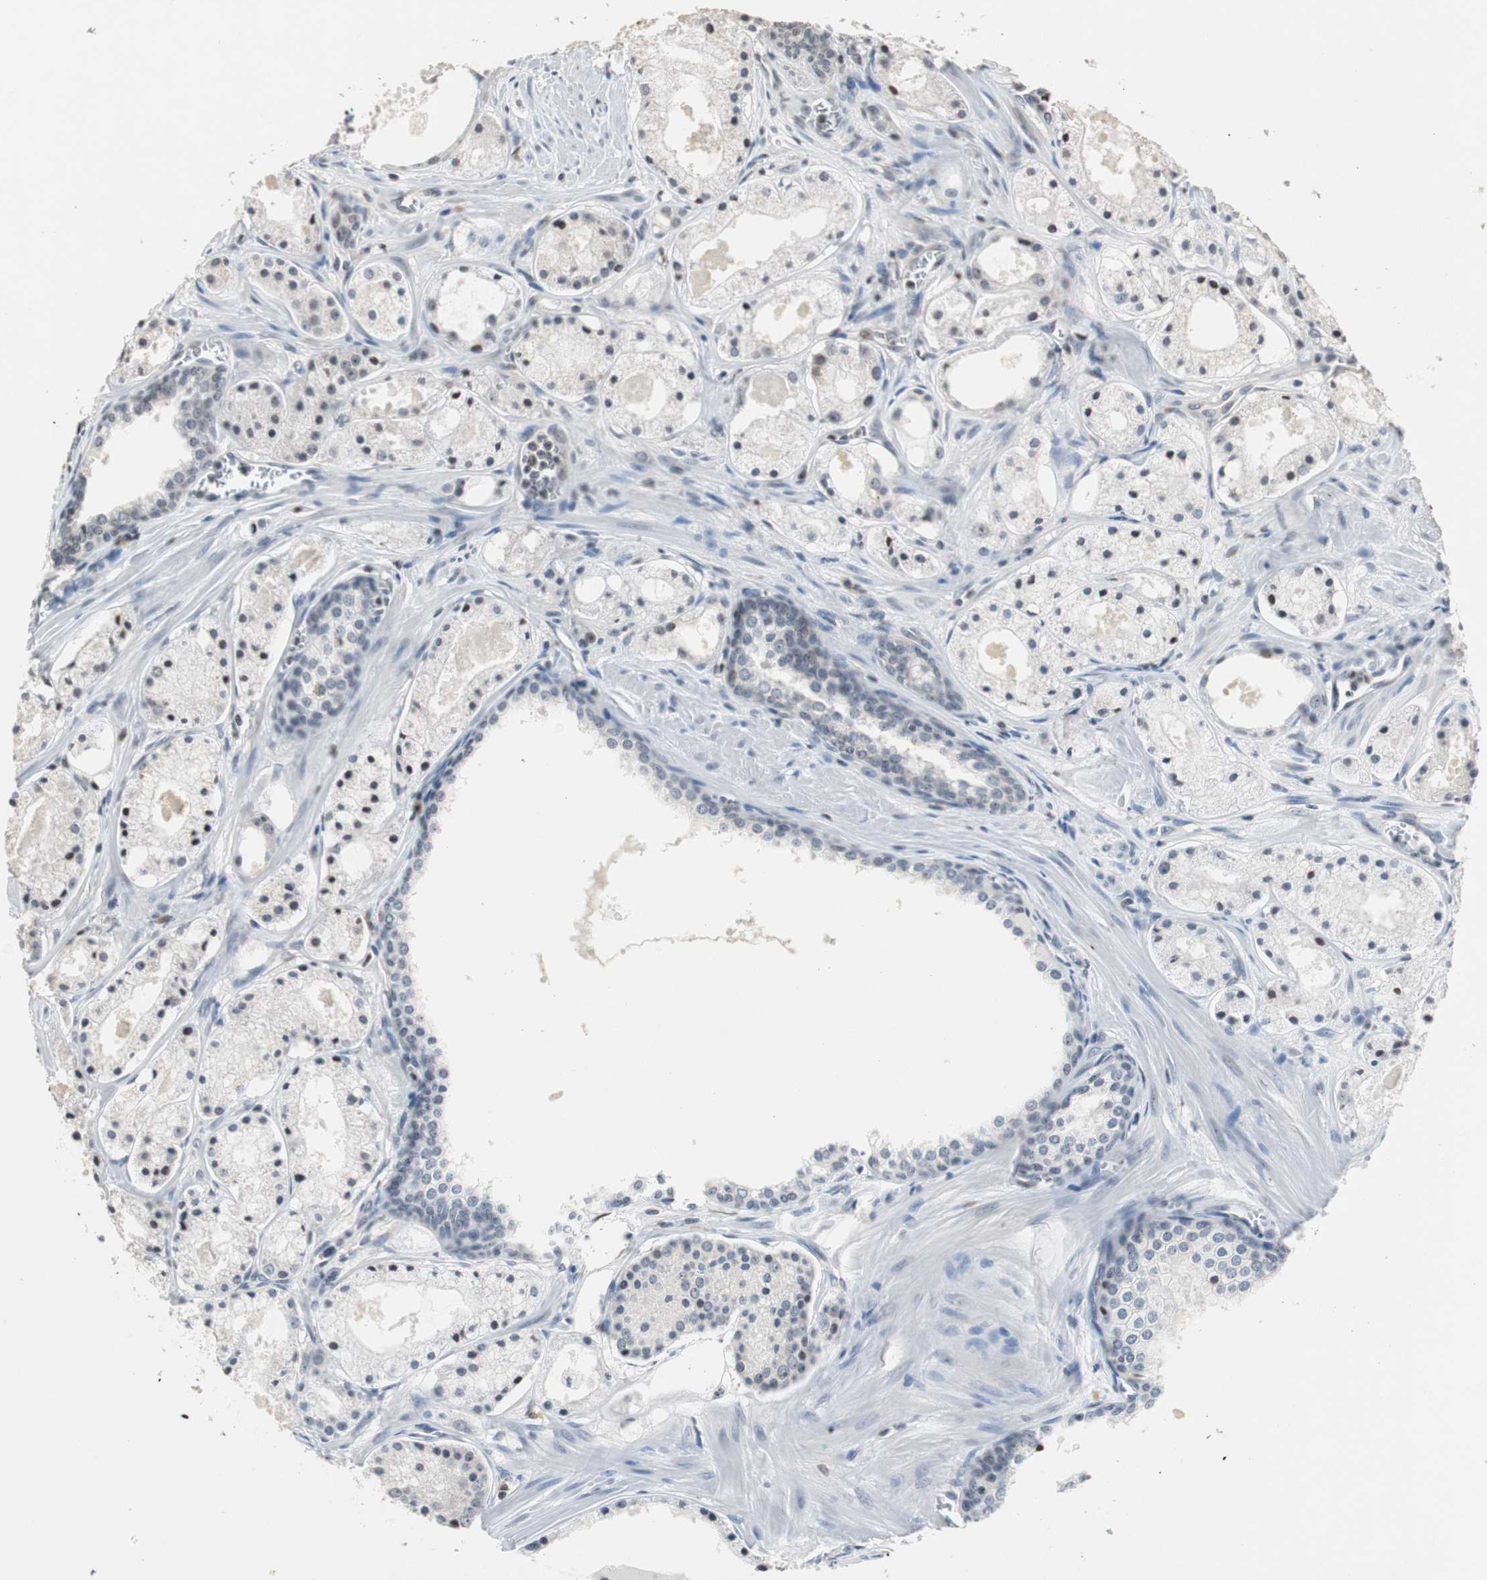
{"staining": {"intensity": "strong", "quantity": "<25%", "location": "nuclear"}, "tissue": "prostate cancer", "cell_type": "Tumor cells", "image_type": "cancer", "snomed": [{"axis": "morphology", "description": "Adenocarcinoma, Low grade"}, {"axis": "topography", "description": "Prostate"}], "caption": "Brown immunohistochemical staining in prostate cancer displays strong nuclear expression in about <25% of tumor cells.", "gene": "PAXIP1", "patient": {"sex": "male", "age": 57}}